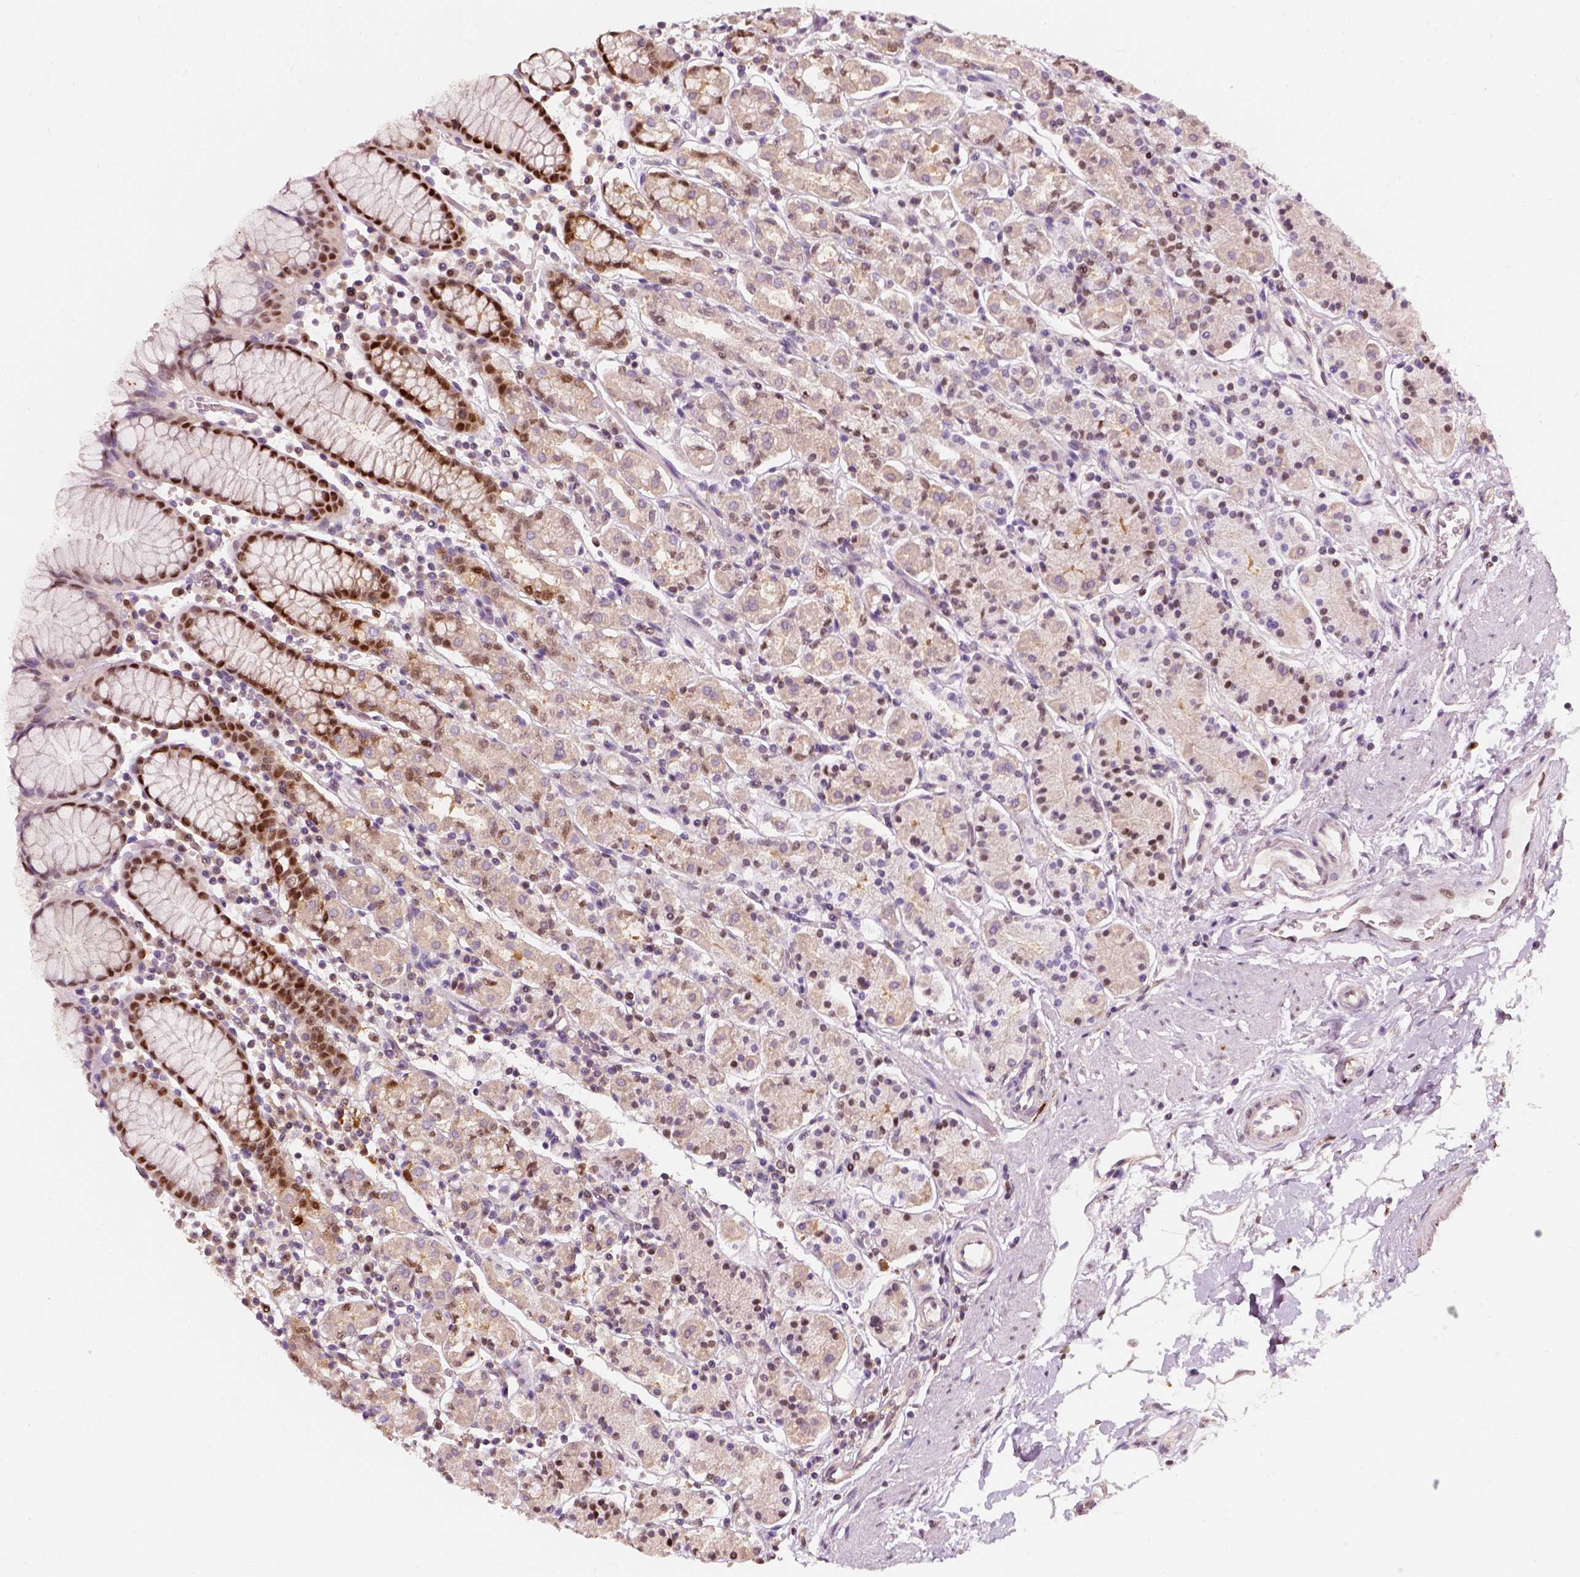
{"staining": {"intensity": "strong", "quantity": "25%-75%", "location": "nuclear"}, "tissue": "stomach", "cell_type": "Glandular cells", "image_type": "normal", "snomed": [{"axis": "morphology", "description": "Normal tissue, NOS"}, {"axis": "topography", "description": "Stomach, upper"}, {"axis": "topography", "description": "Stomach"}], "caption": "This image exhibits immunohistochemistry (IHC) staining of unremarkable human stomach, with high strong nuclear expression in about 25%-75% of glandular cells.", "gene": "SQSTM1", "patient": {"sex": "male", "age": 62}}